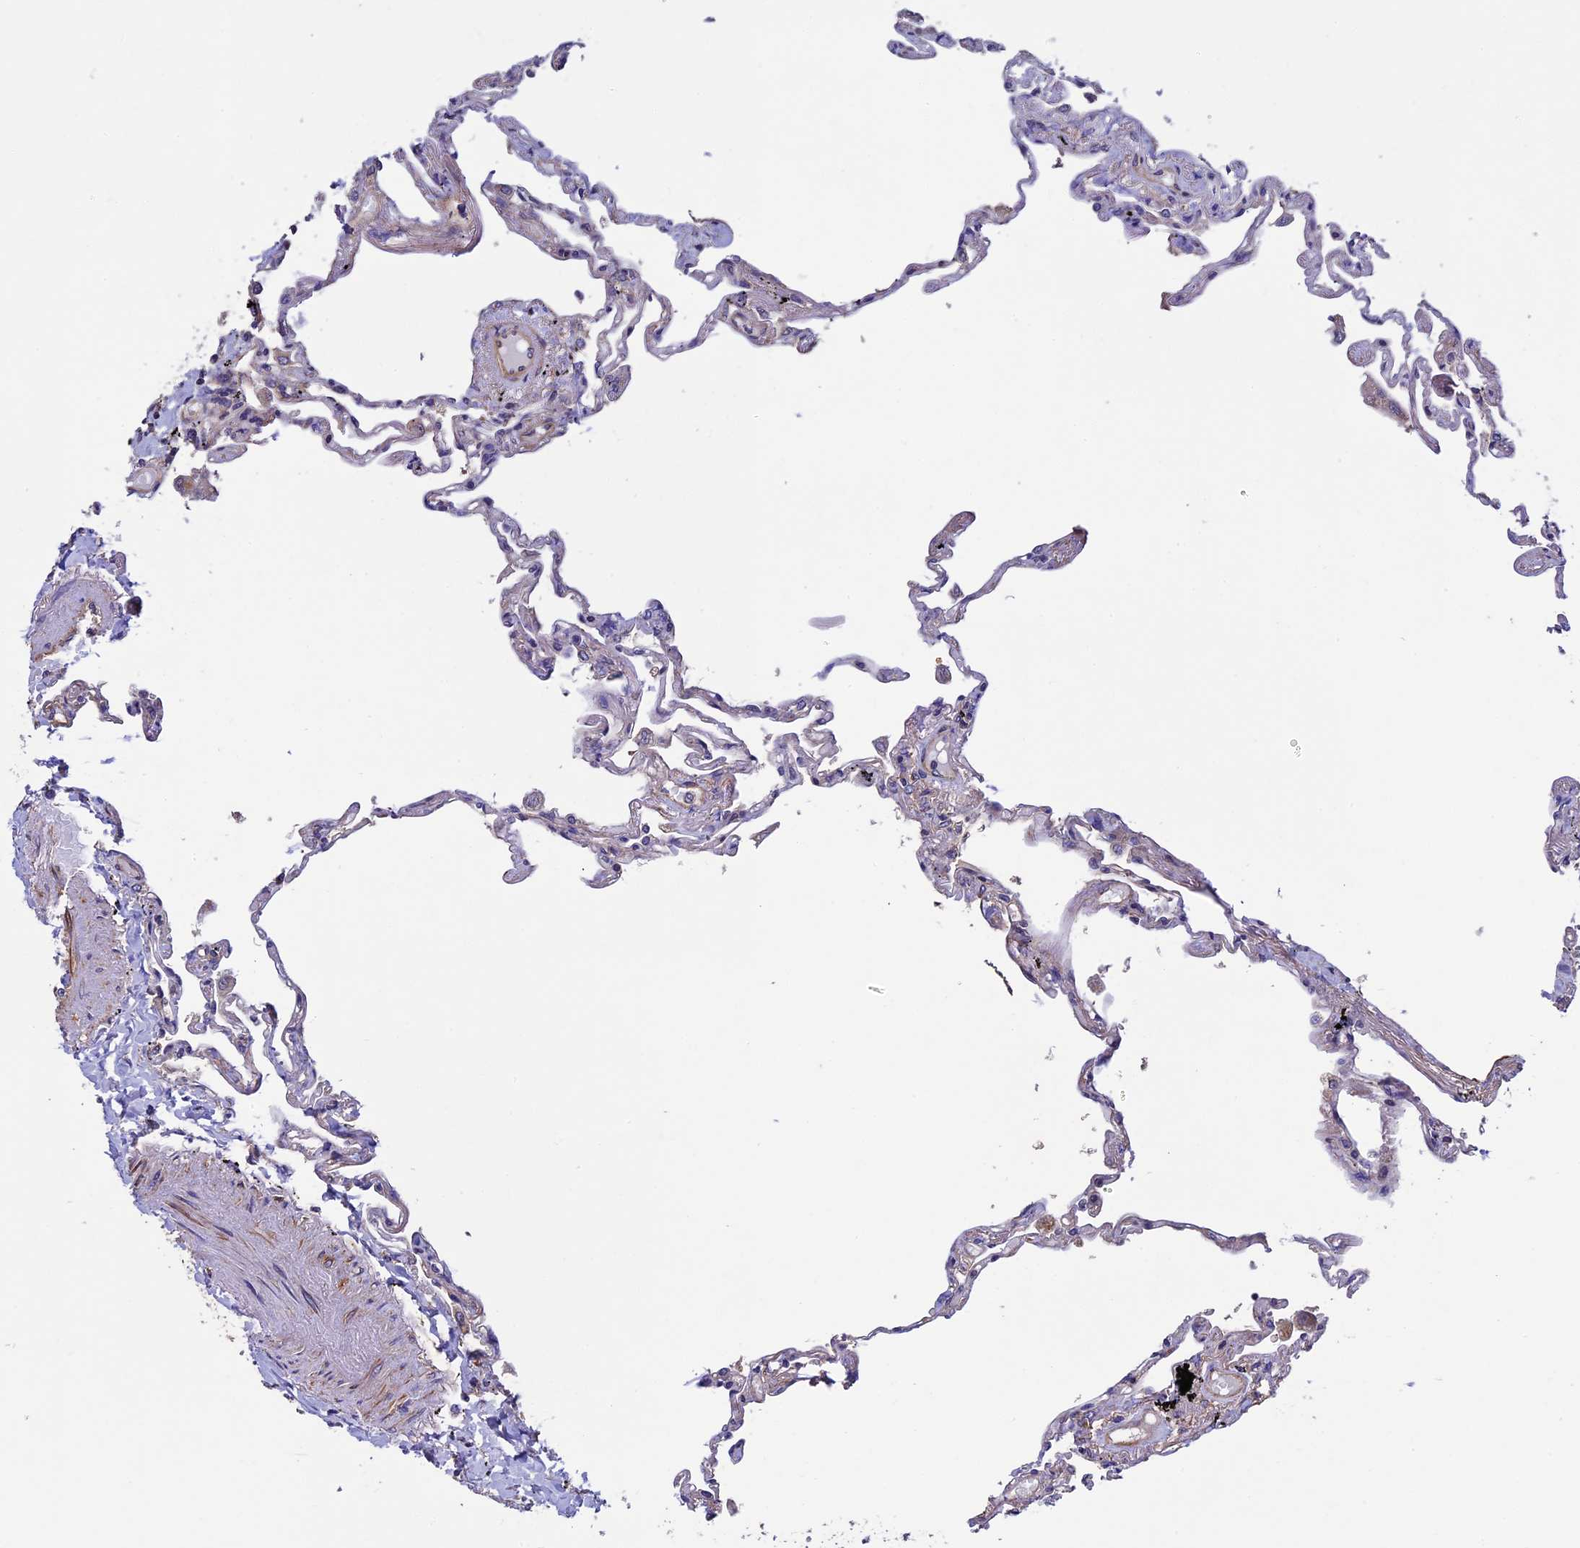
{"staining": {"intensity": "negative", "quantity": "none", "location": "none"}, "tissue": "lung", "cell_type": "Alveolar cells", "image_type": "normal", "snomed": [{"axis": "morphology", "description": "Normal tissue, NOS"}, {"axis": "topography", "description": "Lung"}], "caption": "This is an IHC histopathology image of benign human lung. There is no expression in alveolar cells.", "gene": "SLC9A5", "patient": {"sex": "female", "age": 67}}